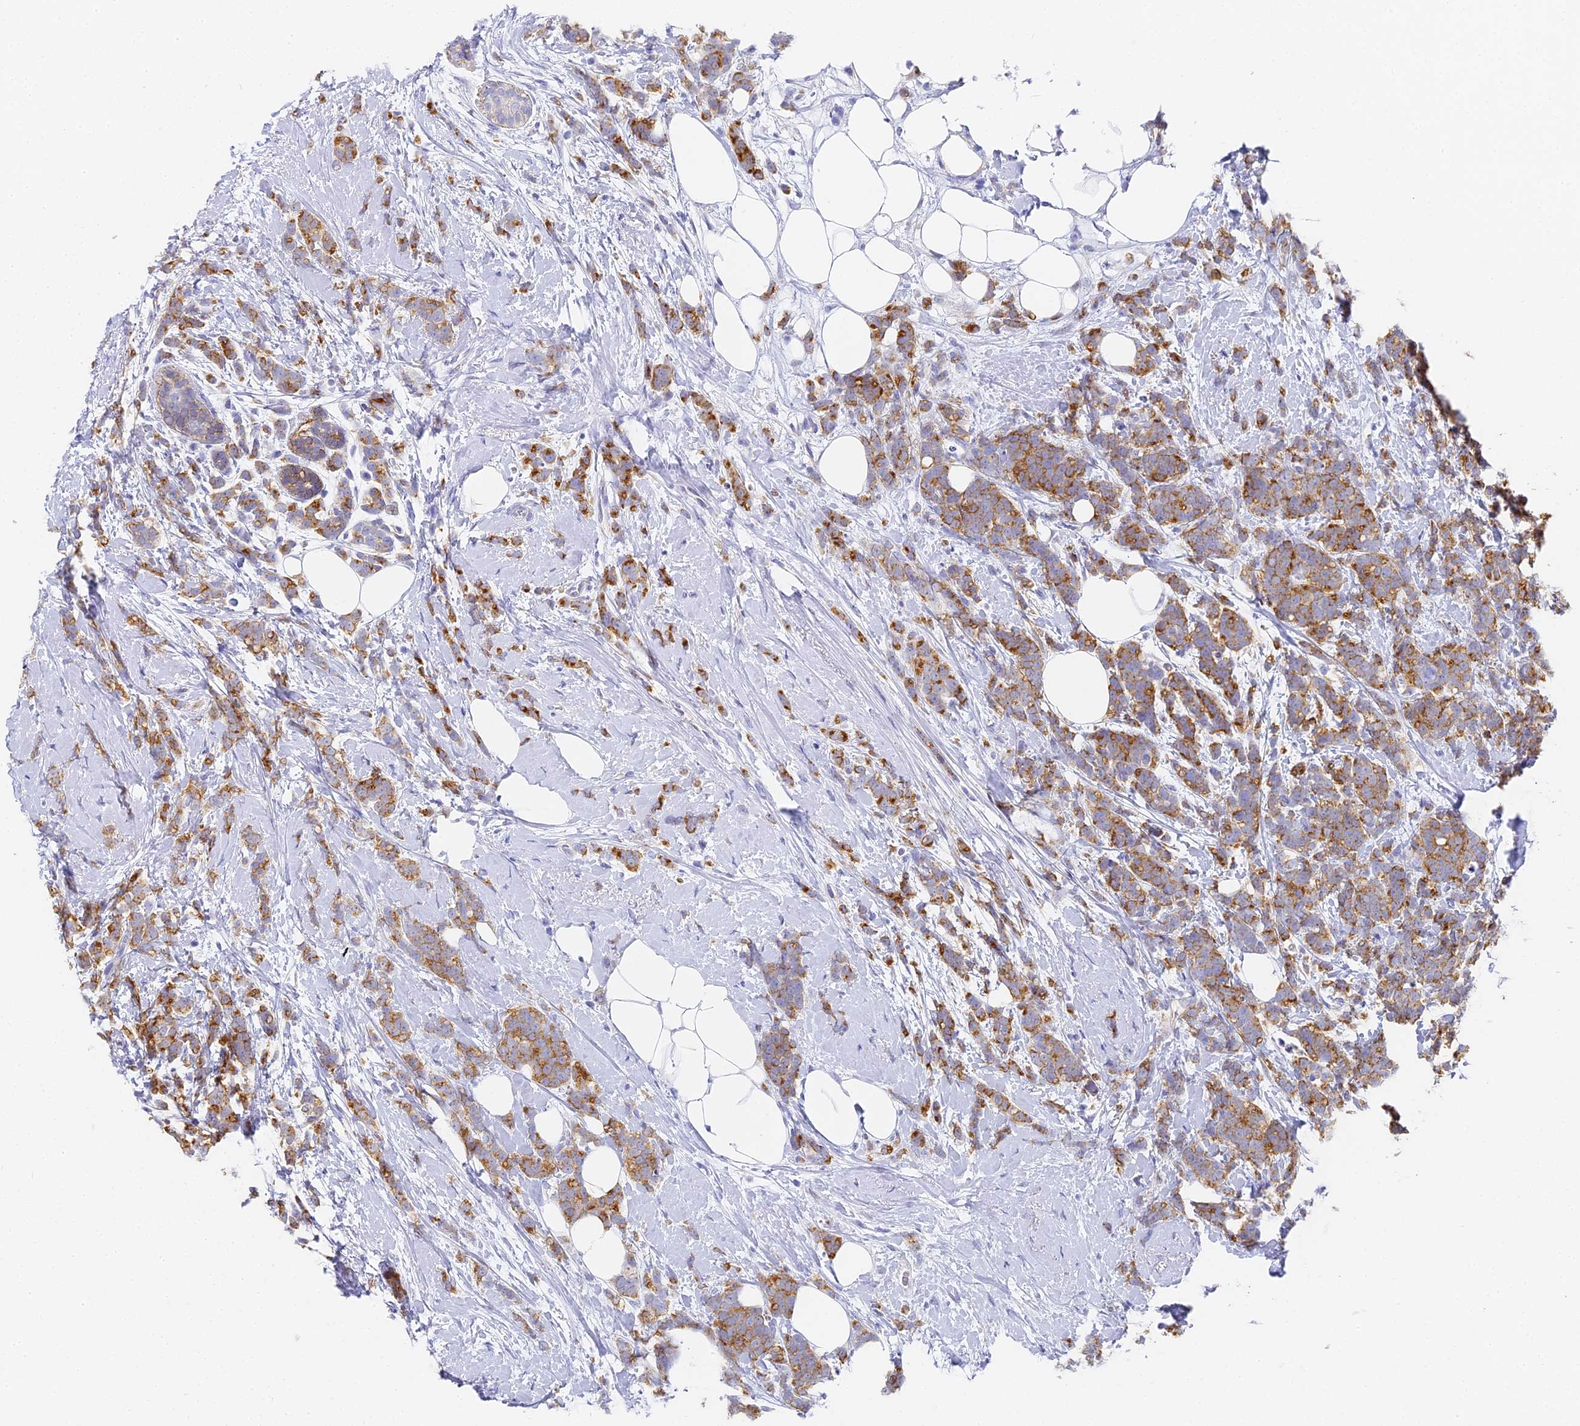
{"staining": {"intensity": "strong", "quantity": ">75%", "location": "cytoplasmic/membranous"}, "tissue": "breast cancer", "cell_type": "Tumor cells", "image_type": "cancer", "snomed": [{"axis": "morphology", "description": "Lobular carcinoma"}, {"axis": "topography", "description": "Breast"}], "caption": "Immunohistochemistry (IHC) histopathology image of neoplastic tissue: breast lobular carcinoma stained using immunohistochemistry (IHC) exhibits high levels of strong protein expression localized specifically in the cytoplasmic/membranous of tumor cells, appearing as a cytoplasmic/membranous brown color.", "gene": "GJA1", "patient": {"sex": "female", "age": 58}}